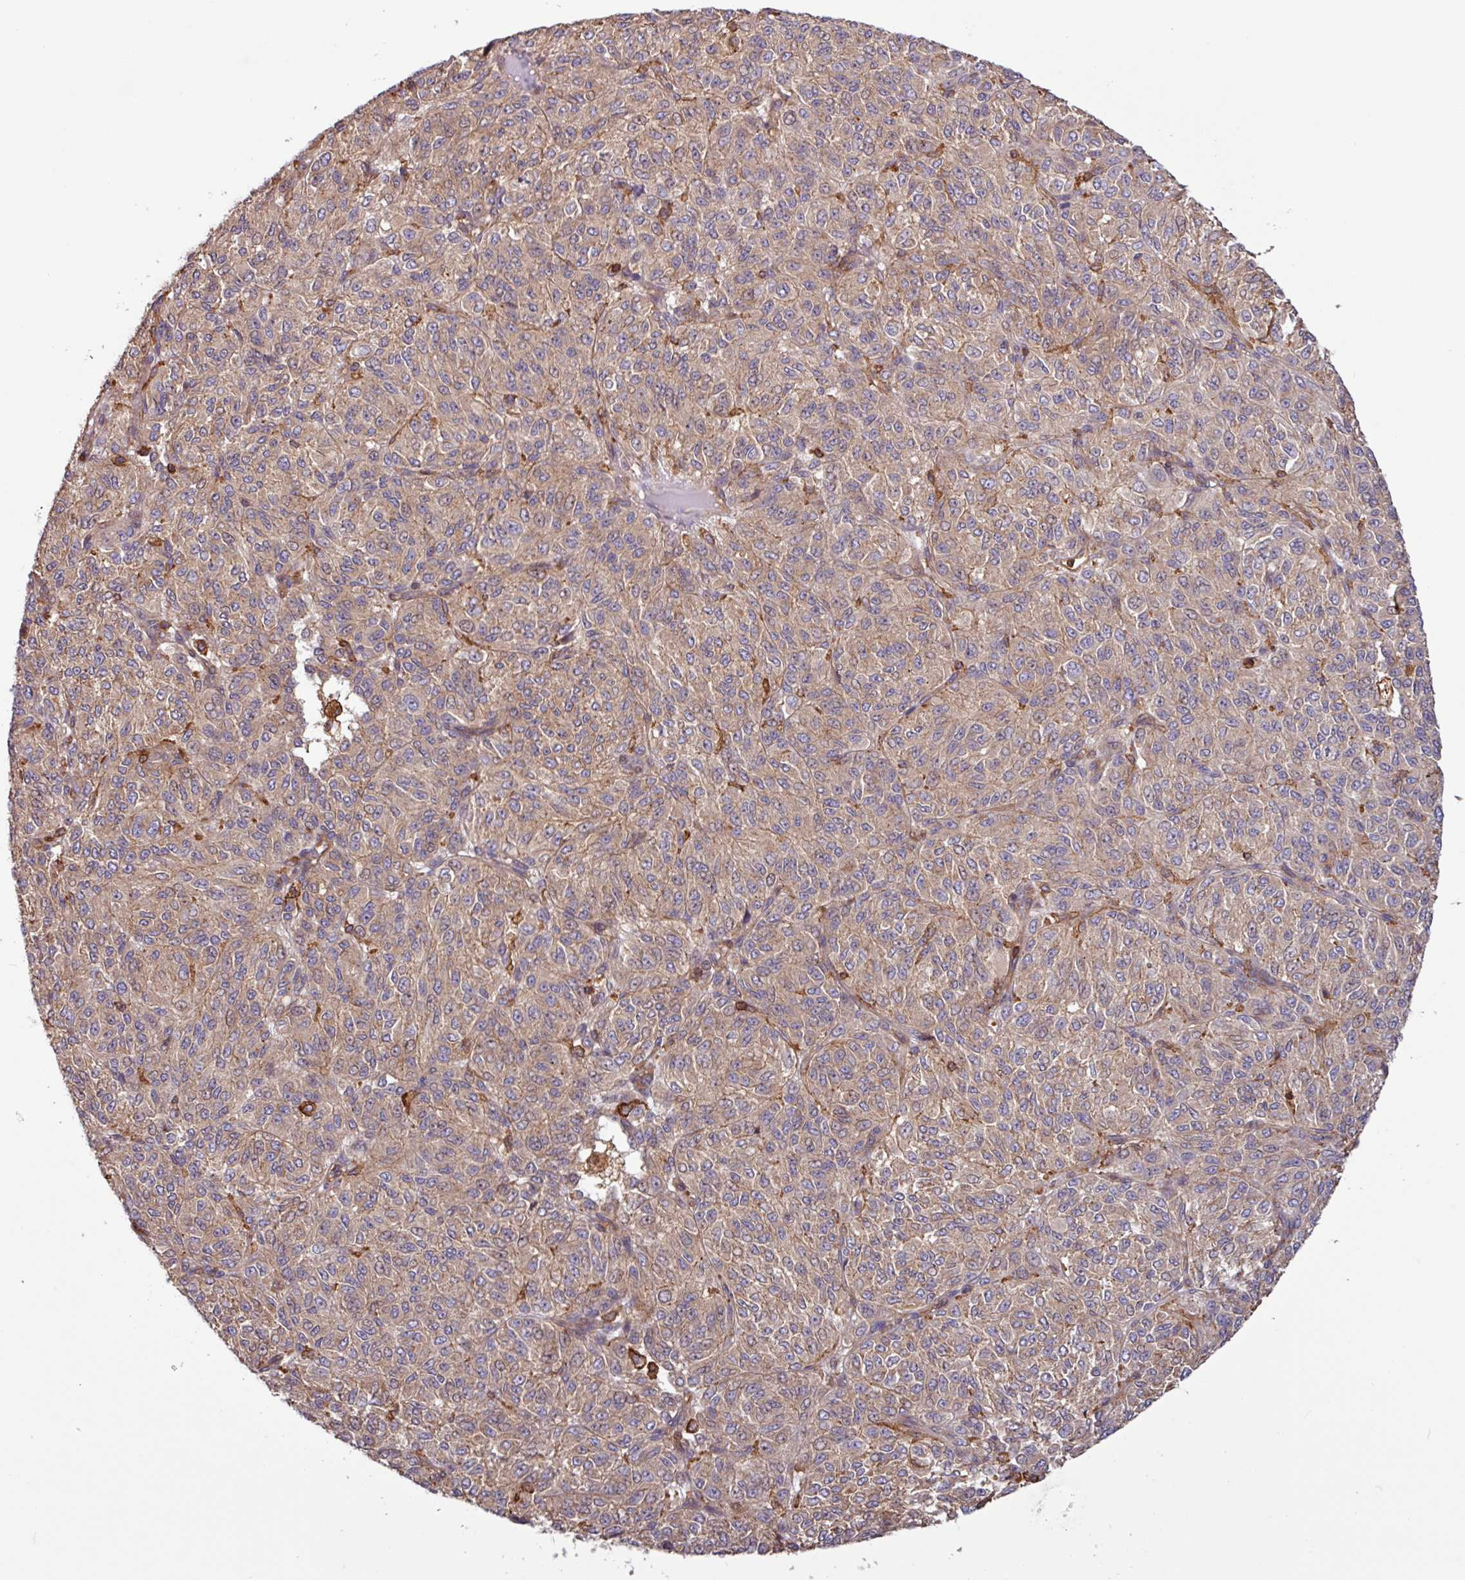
{"staining": {"intensity": "weak", "quantity": ">75%", "location": "cytoplasmic/membranous"}, "tissue": "melanoma", "cell_type": "Tumor cells", "image_type": "cancer", "snomed": [{"axis": "morphology", "description": "Malignant melanoma, Metastatic site"}, {"axis": "topography", "description": "Brain"}], "caption": "Weak cytoplasmic/membranous positivity is seen in about >75% of tumor cells in melanoma.", "gene": "ACTR3", "patient": {"sex": "female", "age": 56}}